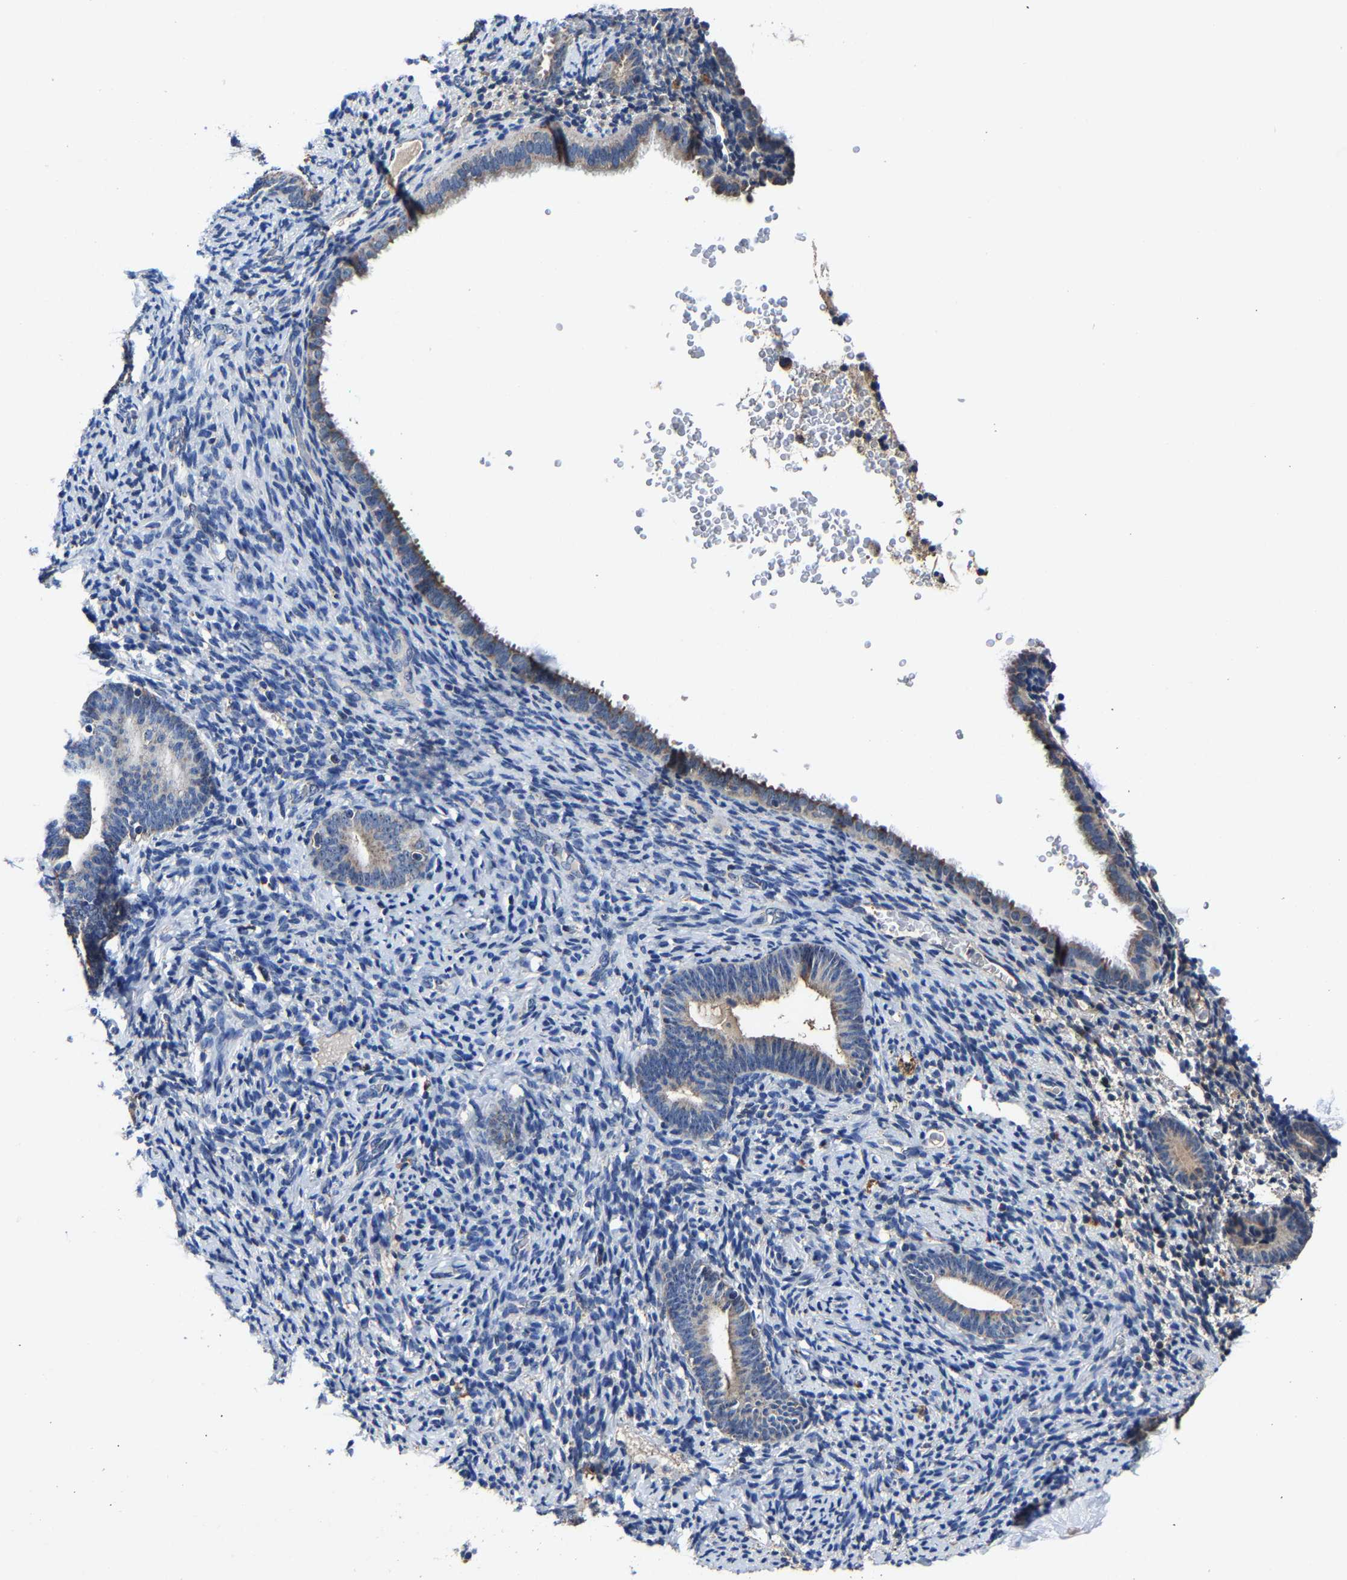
{"staining": {"intensity": "negative", "quantity": "none", "location": "none"}, "tissue": "endometrium", "cell_type": "Cells in endometrial stroma", "image_type": "normal", "snomed": [{"axis": "morphology", "description": "Normal tissue, NOS"}, {"axis": "topography", "description": "Endometrium"}], "caption": "DAB immunohistochemical staining of benign endometrium exhibits no significant positivity in cells in endometrial stroma. The staining is performed using DAB (3,3'-diaminobenzidine) brown chromogen with nuclei counter-stained in using hematoxylin.", "gene": "ZCCHC7", "patient": {"sex": "female", "age": 51}}